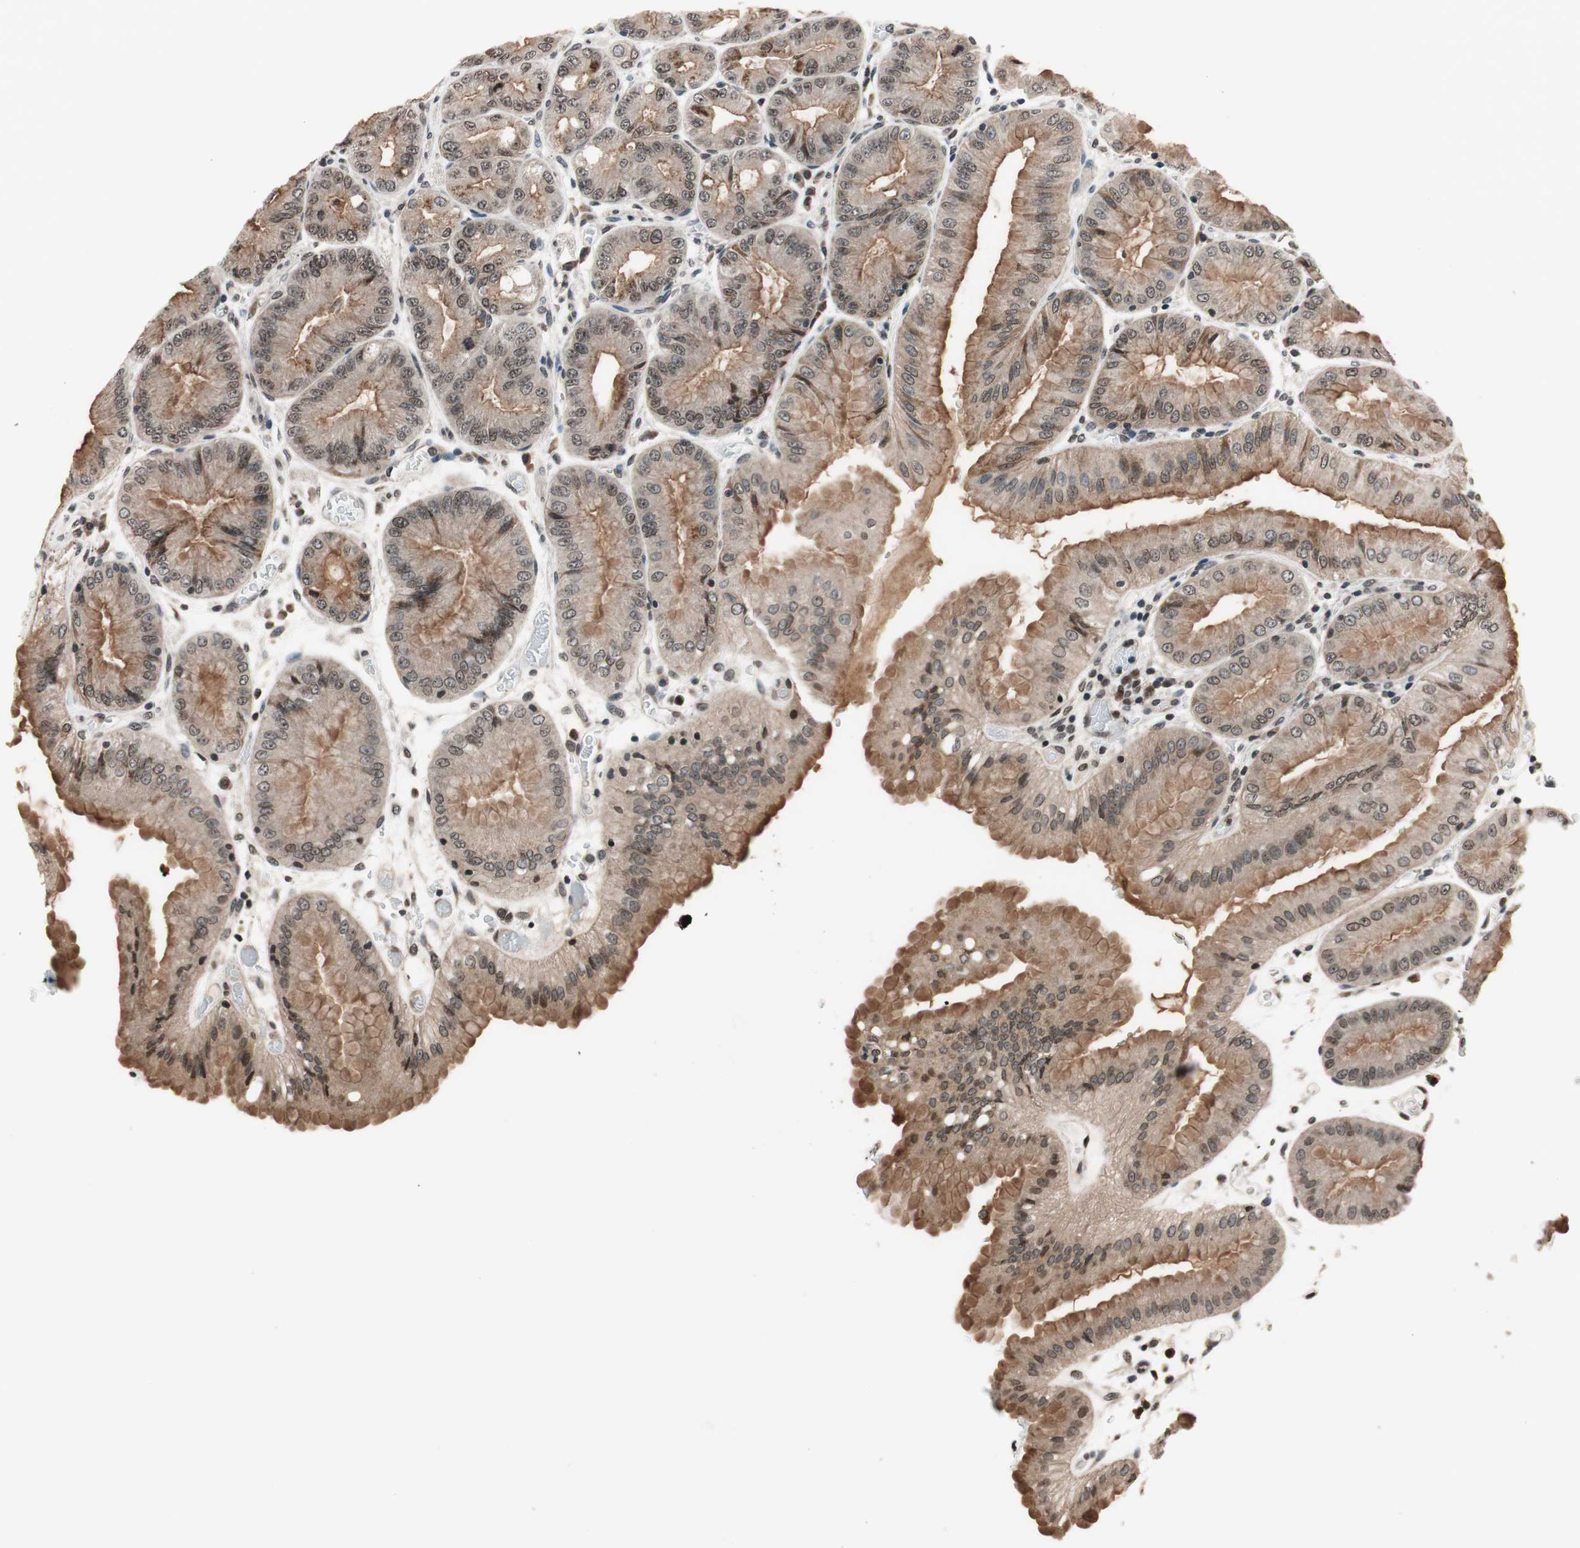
{"staining": {"intensity": "moderate", "quantity": ">75%", "location": "cytoplasmic/membranous,nuclear"}, "tissue": "stomach", "cell_type": "Glandular cells", "image_type": "normal", "snomed": [{"axis": "morphology", "description": "Normal tissue, NOS"}, {"axis": "topography", "description": "Stomach, lower"}], "caption": "A medium amount of moderate cytoplasmic/membranous,nuclear staining is seen in approximately >75% of glandular cells in normal stomach.", "gene": "RFC1", "patient": {"sex": "male", "age": 71}}